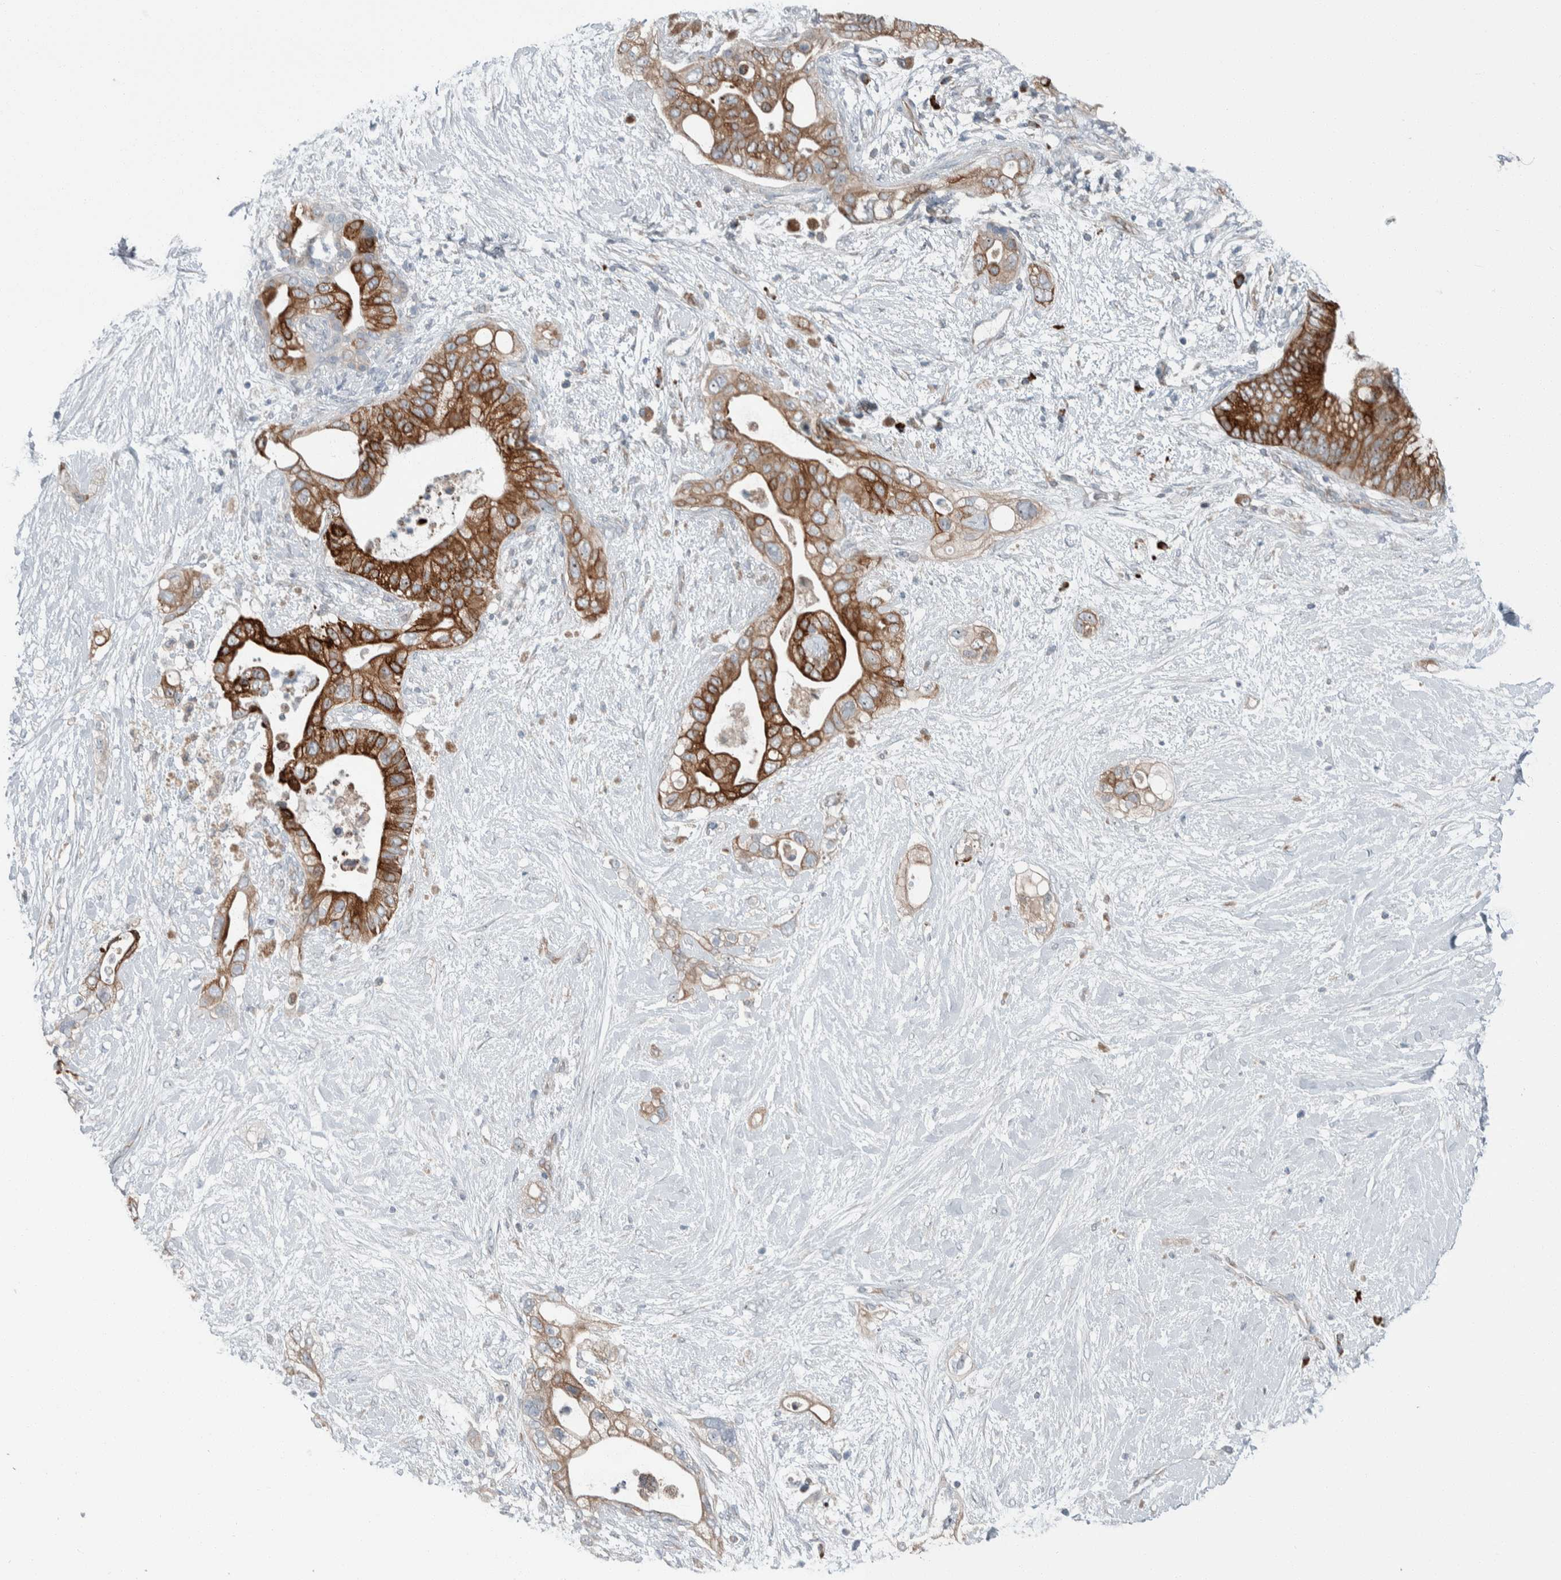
{"staining": {"intensity": "strong", "quantity": ">75%", "location": "cytoplasmic/membranous"}, "tissue": "pancreatic cancer", "cell_type": "Tumor cells", "image_type": "cancer", "snomed": [{"axis": "morphology", "description": "Adenocarcinoma, NOS"}, {"axis": "topography", "description": "Pancreas"}], "caption": "Tumor cells exhibit strong cytoplasmic/membranous positivity in approximately >75% of cells in pancreatic cancer (adenocarcinoma).", "gene": "USP25", "patient": {"sex": "male", "age": 53}}